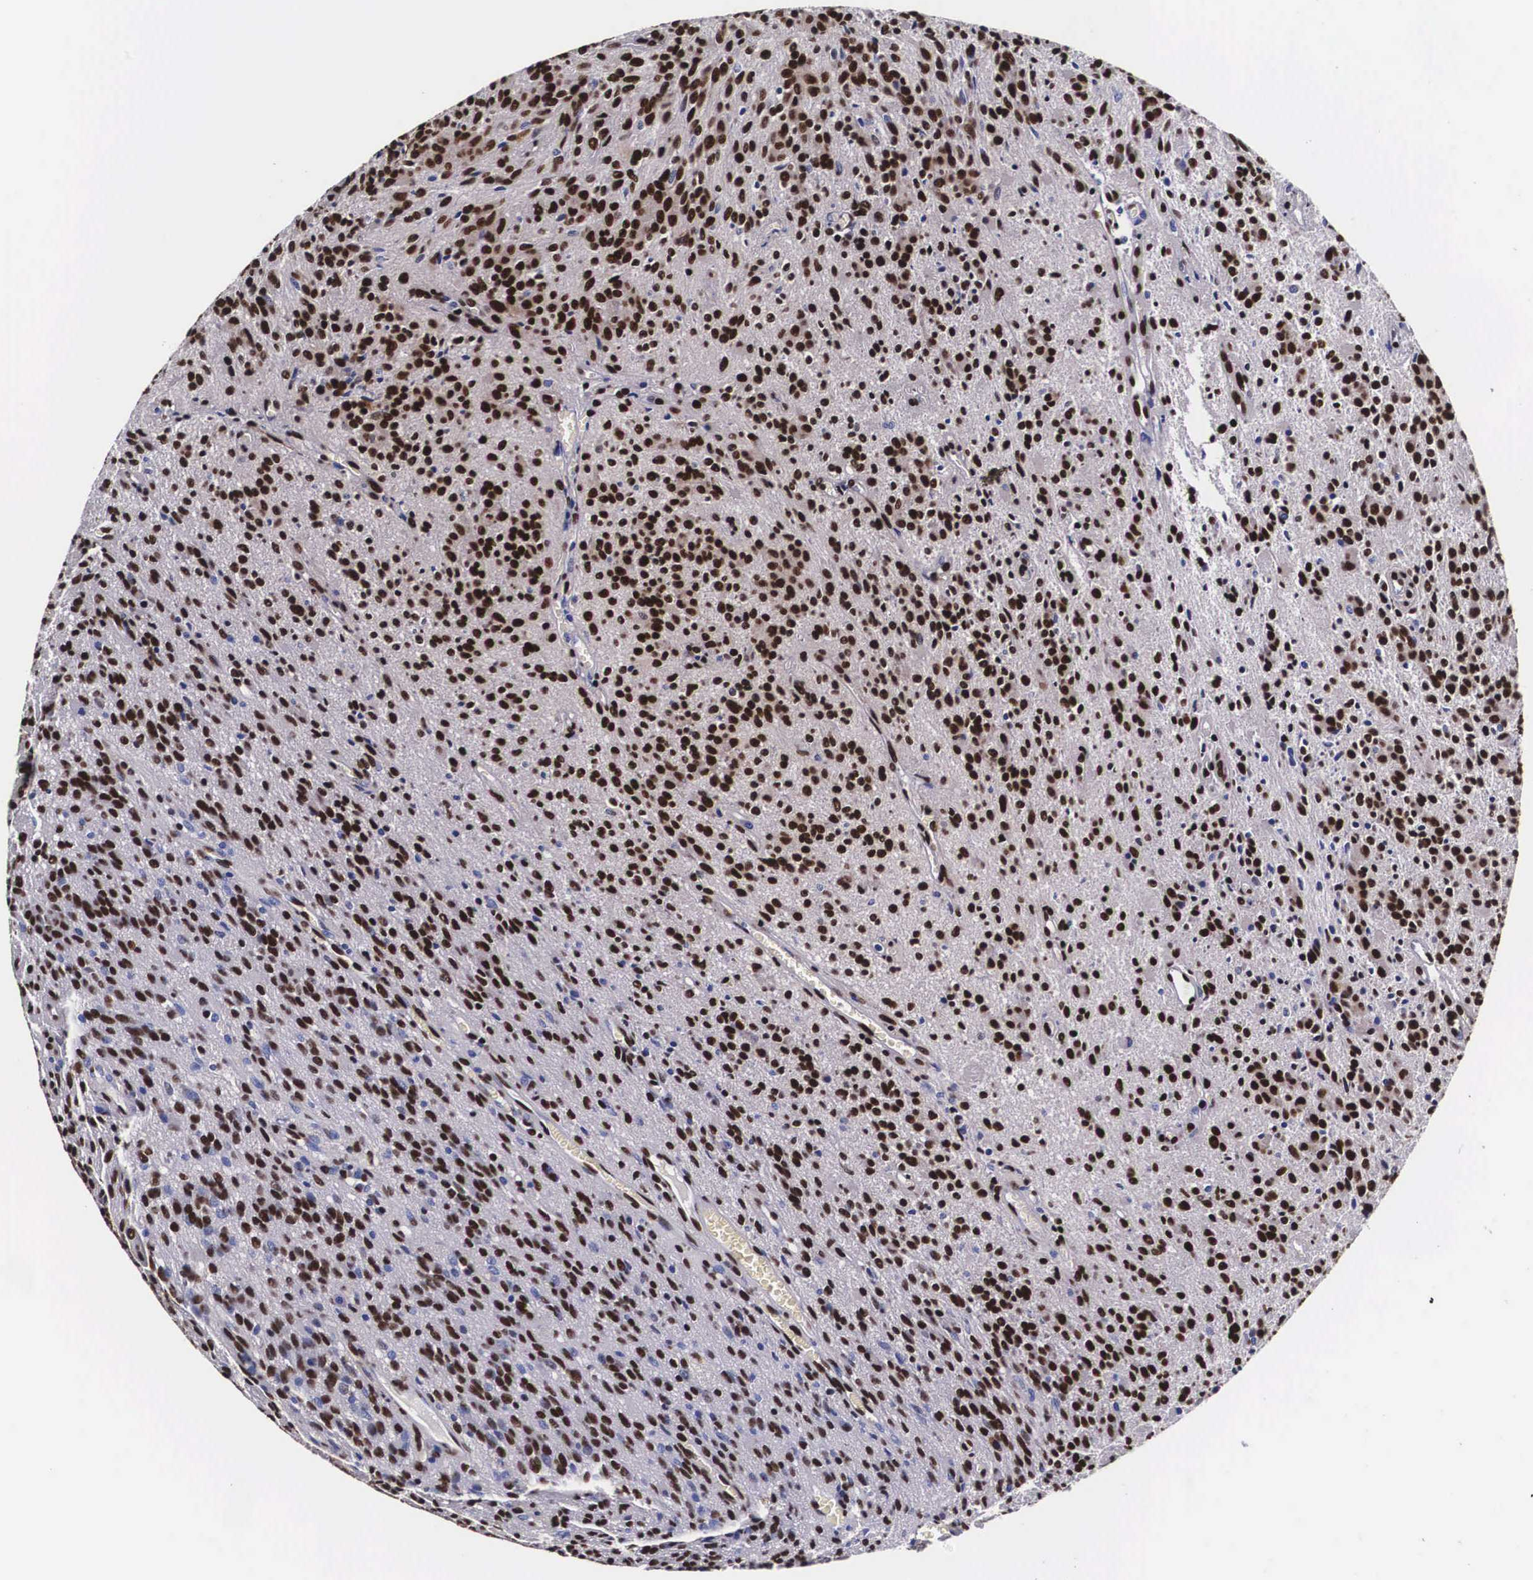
{"staining": {"intensity": "strong", "quantity": ">75%", "location": "nuclear"}, "tissue": "glioma", "cell_type": "Tumor cells", "image_type": "cancer", "snomed": [{"axis": "morphology", "description": "Glioma, malignant, Low grade"}, {"axis": "topography", "description": "Brain"}], "caption": "The photomicrograph demonstrates a brown stain indicating the presence of a protein in the nuclear of tumor cells in glioma.", "gene": "PABPN1", "patient": {"sex": "female", "age": 15}}